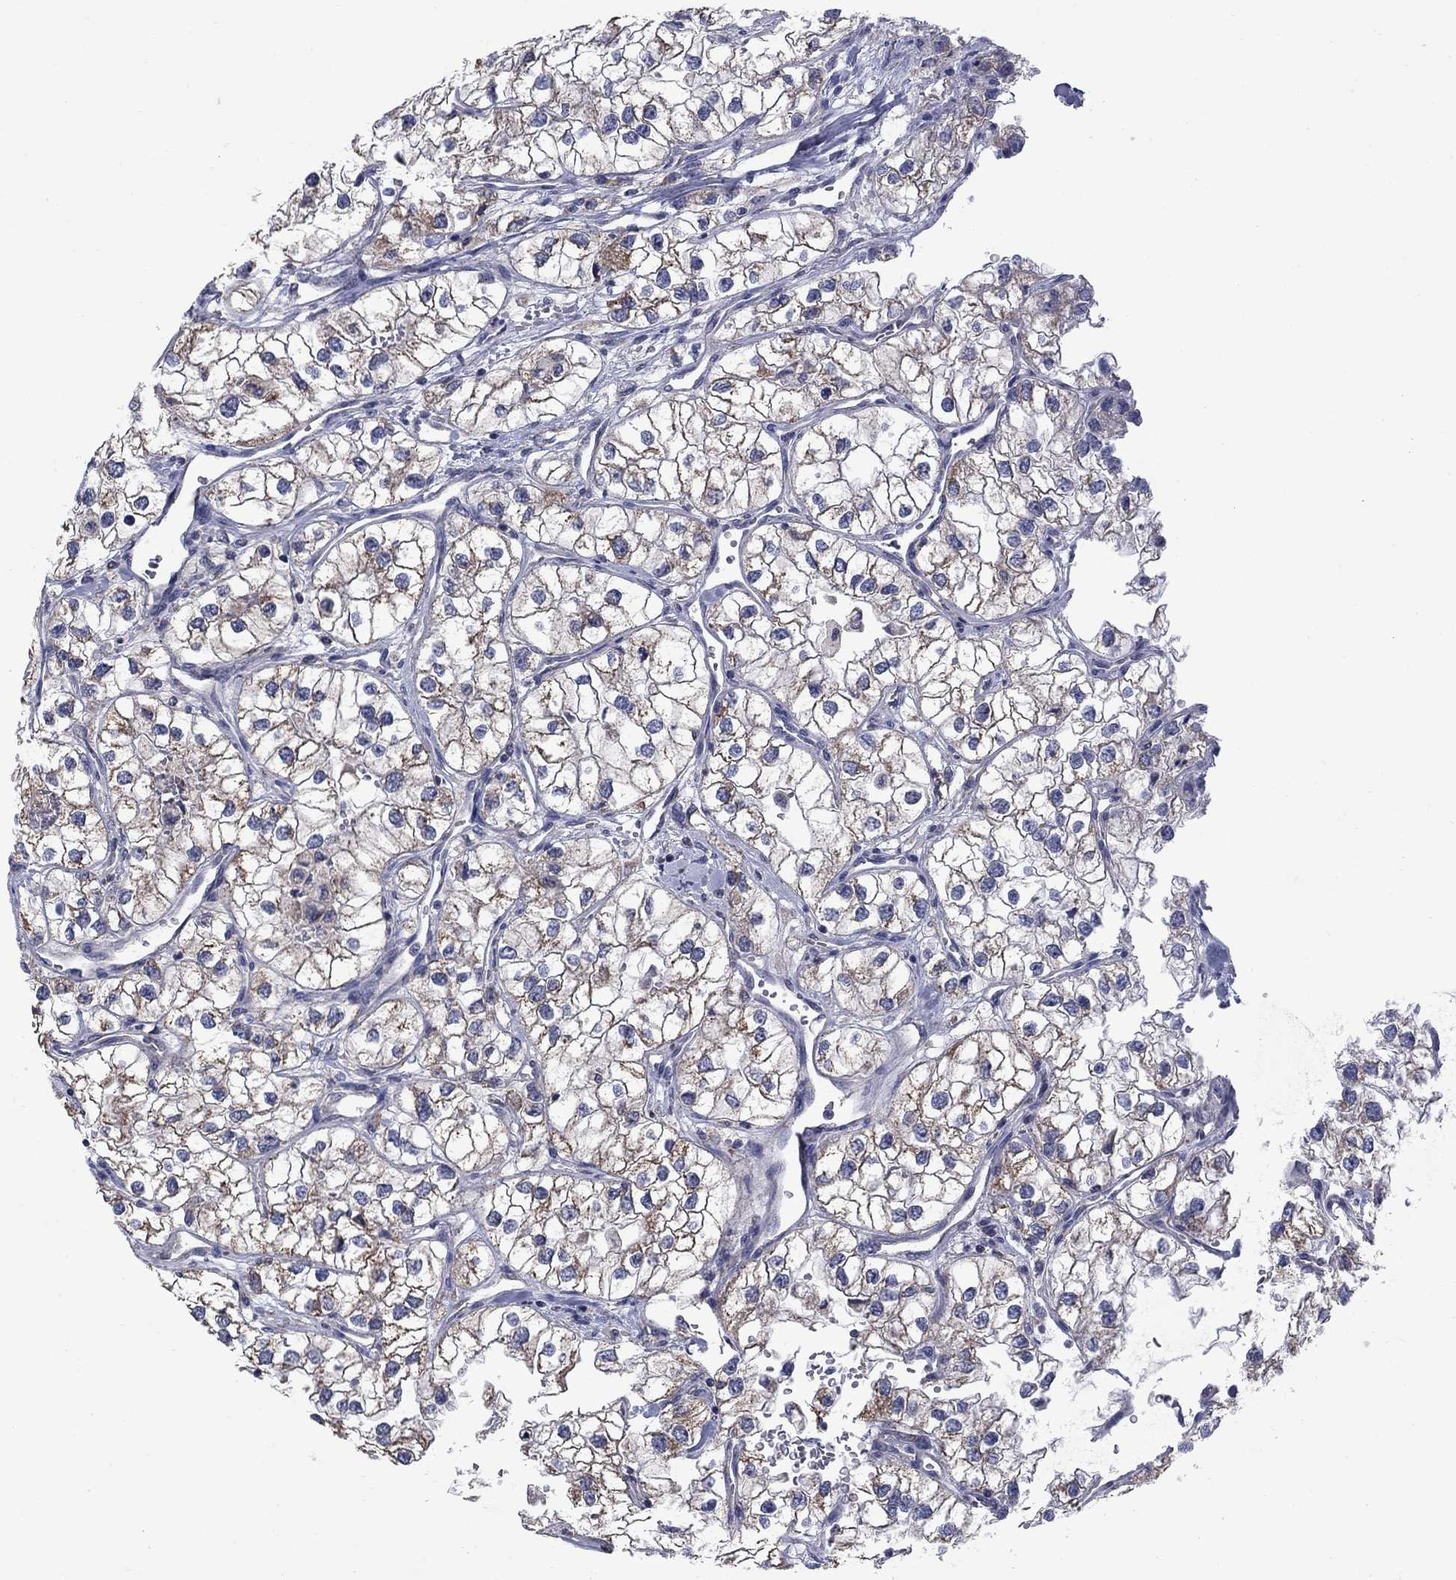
{"staining": {"intensity": "moderate", "quantity": "25%-75%", "location": "cytoplasmic/membranous"}, "tissue": "renal cancer", "cell_type": "Tumor cells", "image_type": "cancer", "snomed": [{"axis": "morphology", "description": "Adenocarcinoma, NOS"}, {"axis": "topography", "description": "Kidney"}], "caption": "Human adenocarcinoma (renal) stained for a protein (brown) shows moderate cytoplasmic/membranous positive positivity in about 25%-75% of tumor cells.", "gene": "FRK", "patient": {"sex": "male", "age": 59}}